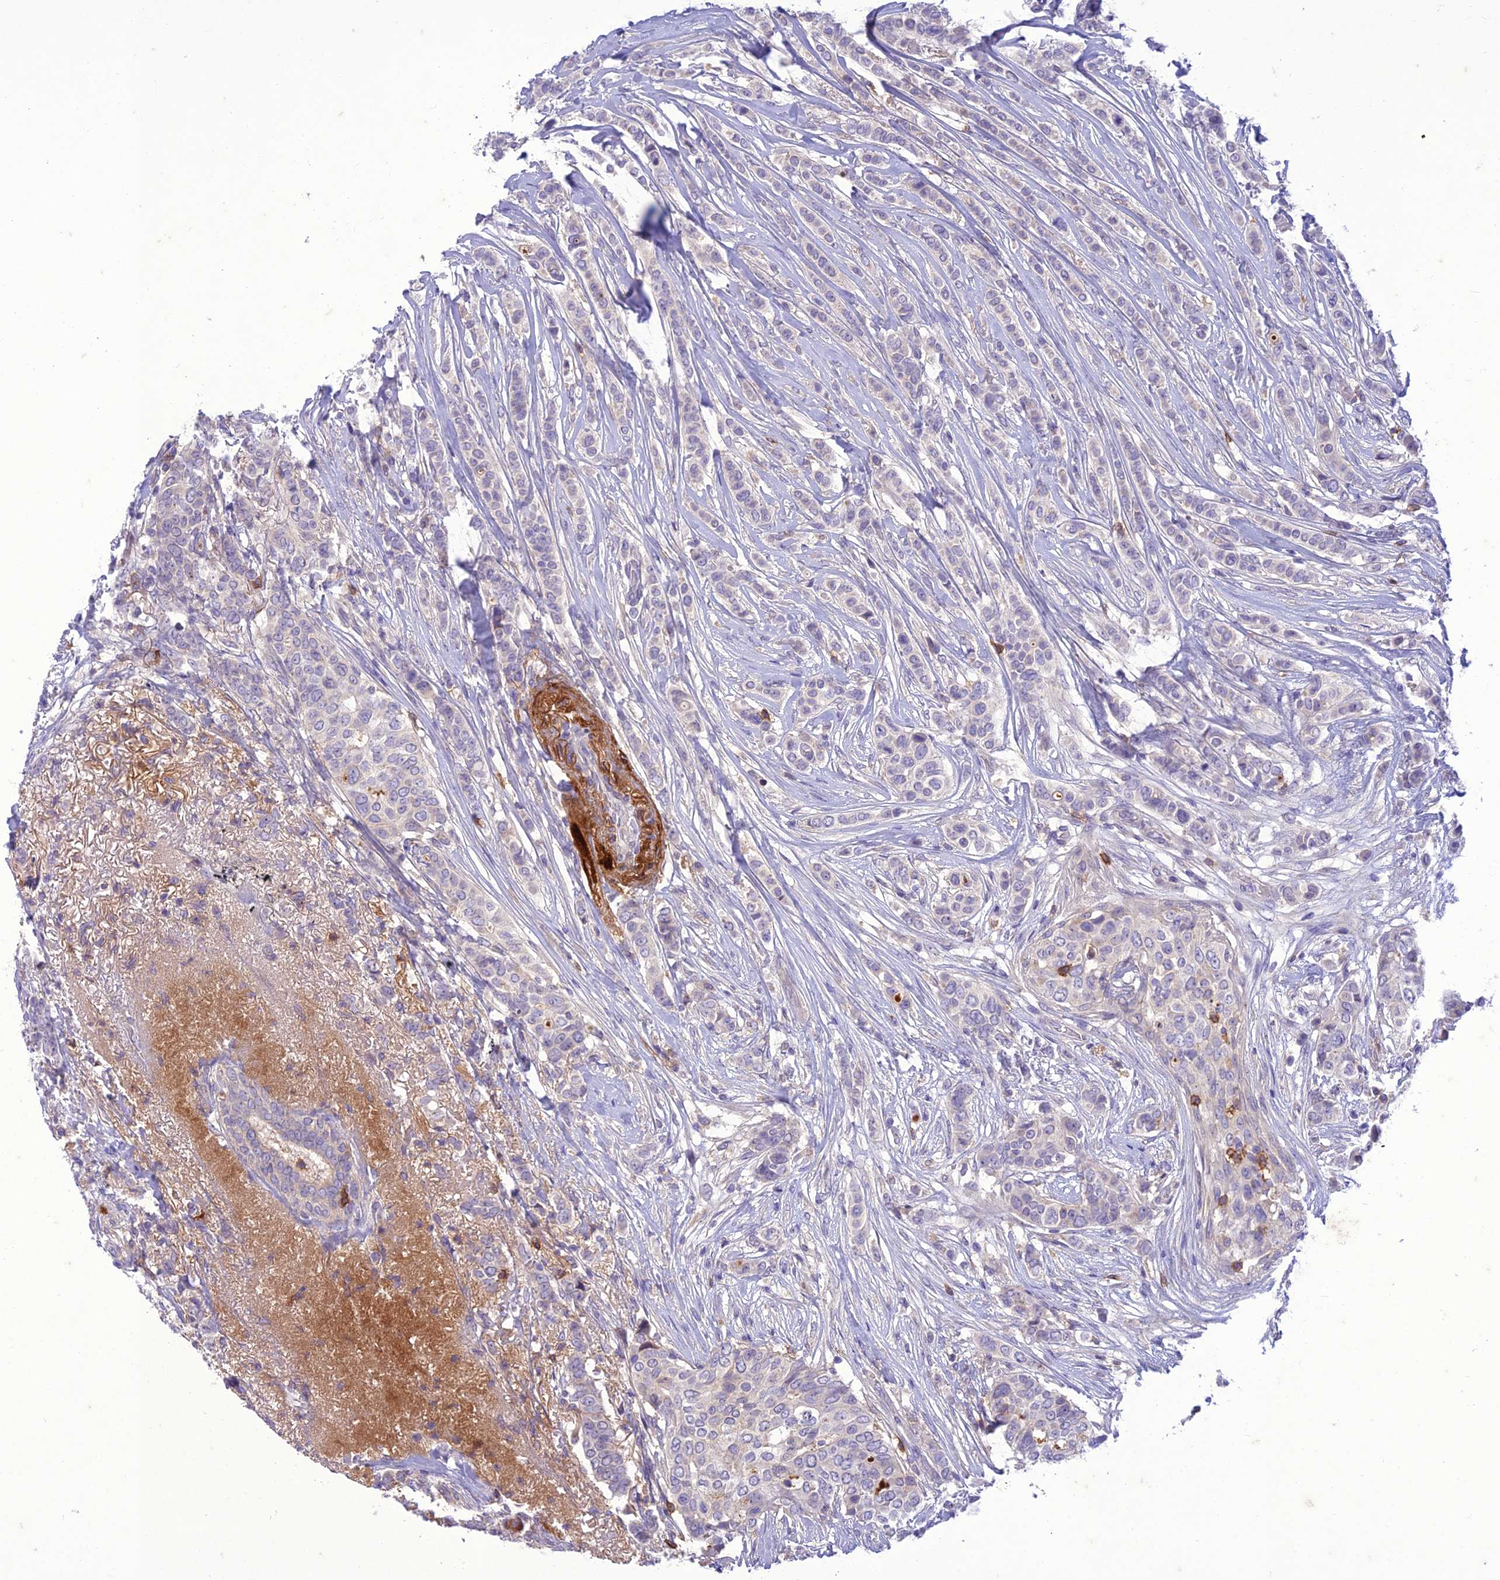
{"staining": {"intensity": "negative", "quantity": "none", "location": "none"}, "tissue": "breast cancer", "cell_type": "Tumor cells", "image_type": "cancer", "snomed": [{"axis": "morphology", "description": "Lobular carcinoma"}, {"axis": "topography", "description": "Breast"}], "caption": "This micrograph is of breast cancer stained with immunohistochemistry (IHC) to label a protein in brown with the nuclei are counter-stained blue. There is no positivity in tumor cells.", "gene": "ITGAE", "patient": {"sex": "female", "age": 51}}